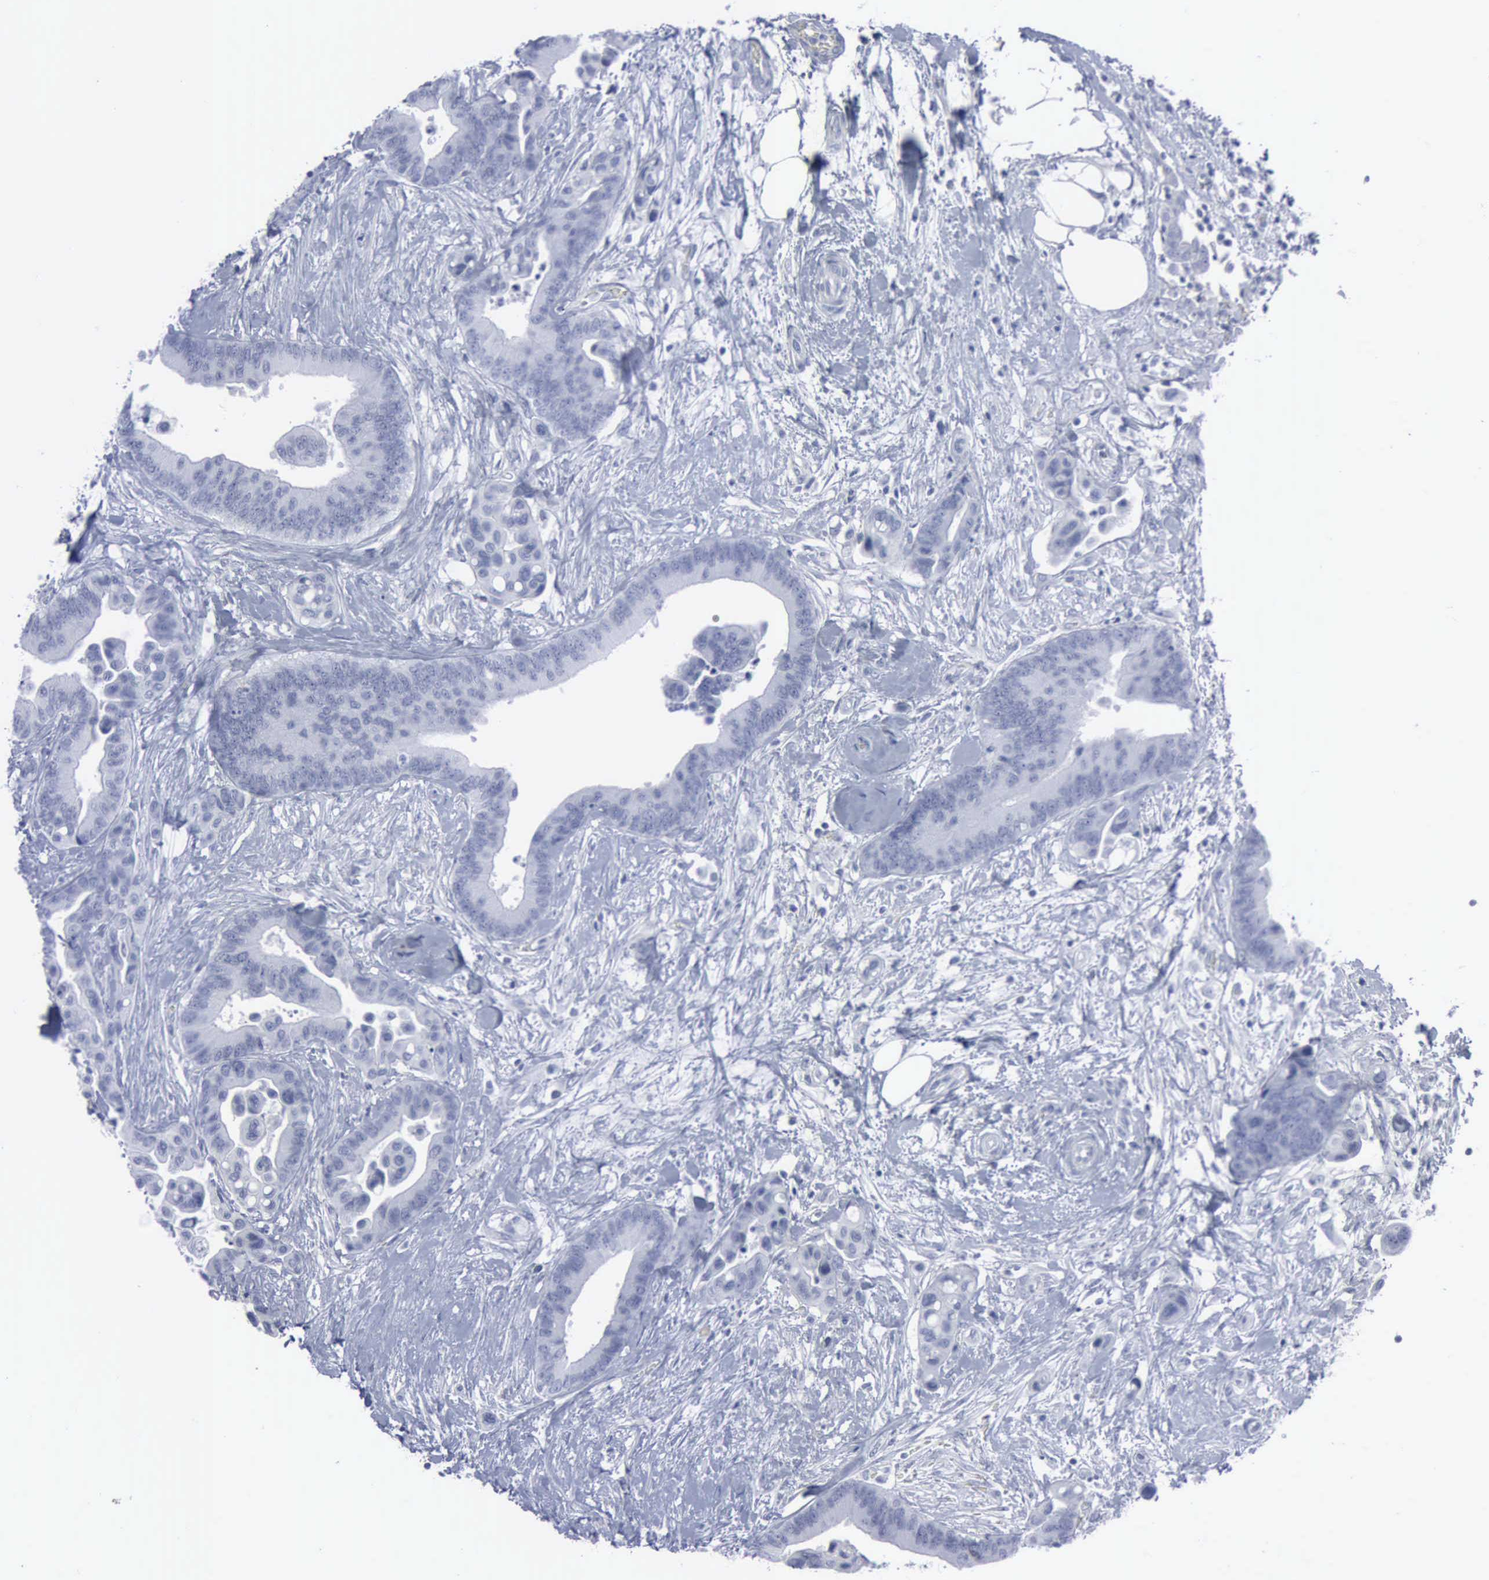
{"staining": {"intensity": "negative", "quantity": "none", "location": "none"}, "tissue": "colorectal cancer", "cell_type": "Tumor cells", "image_type": "cancer", "snomed": [{"axis": "morphology", "description": "Adenocarcinoma, NOS"}, {"axis": "topography", "description": "Colon"}], "caption": "Immunohistochemistry photomicrograph of colorectal adenocarcinoma stained for a protein (brown), which displays no positivity in tumor cells.", "gene": "VCAM1", "patient": {"sex": "male", "age": 82}}